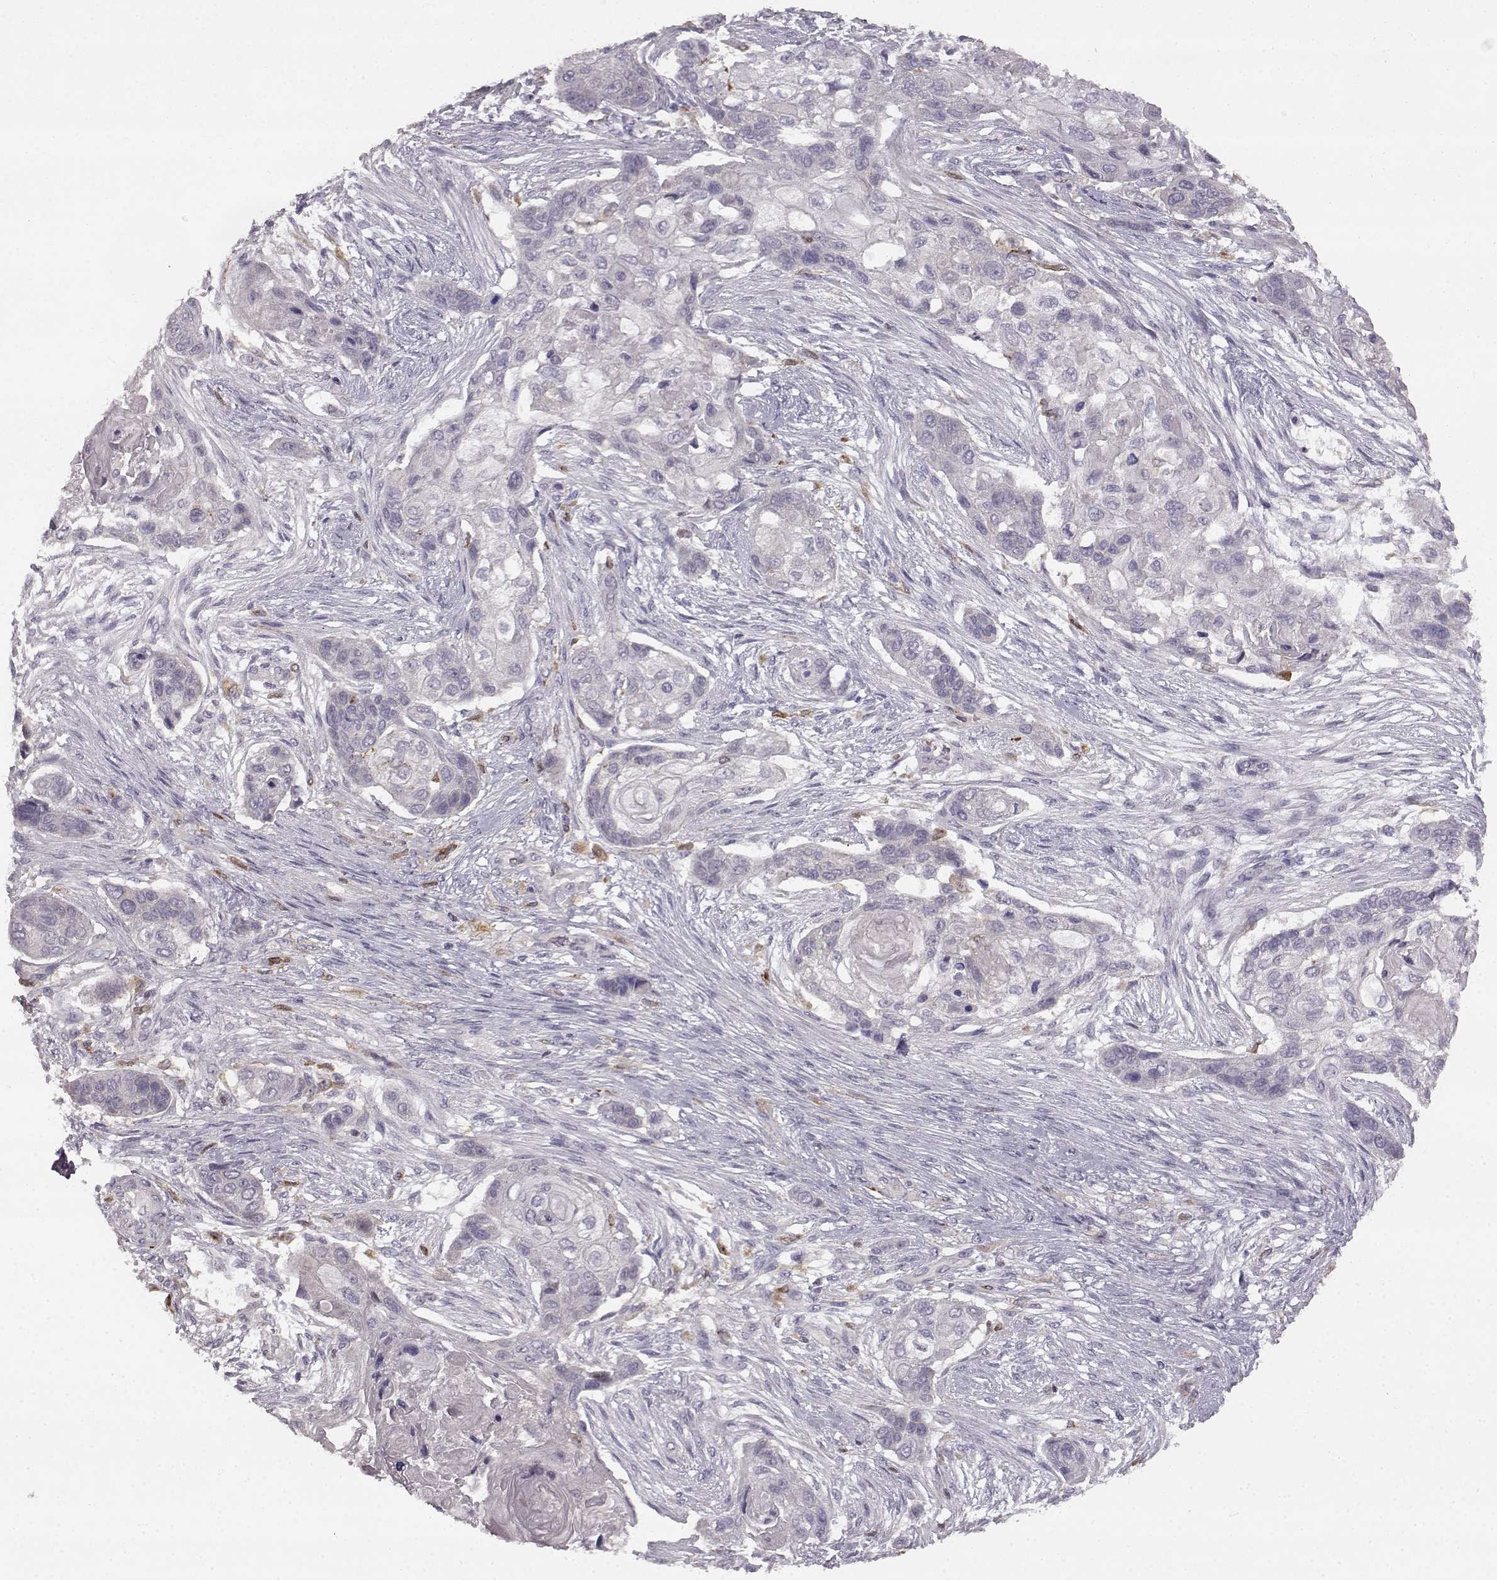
{"staining": {"intensity": "negative", "quantity": "none", "location": "none"}, "tissue": "lung cancer", "cell_type": "Tumor cells", "image_type": "cancer", "snomed": [{"axis": "morphology", "description": "Squamous cell carcinoma, NOS"}, {"axis": "topography", "description": "Lung"}], "caption": "A micrograph of squamous cell carcinoma (lung) stained for a protein displays no brown staining in tumor cells. (Immunohistochemistry, brightfield microscopy, high magnification).", "gene": "SPAG17", "patient": {"sex": "male", "age": 69}}